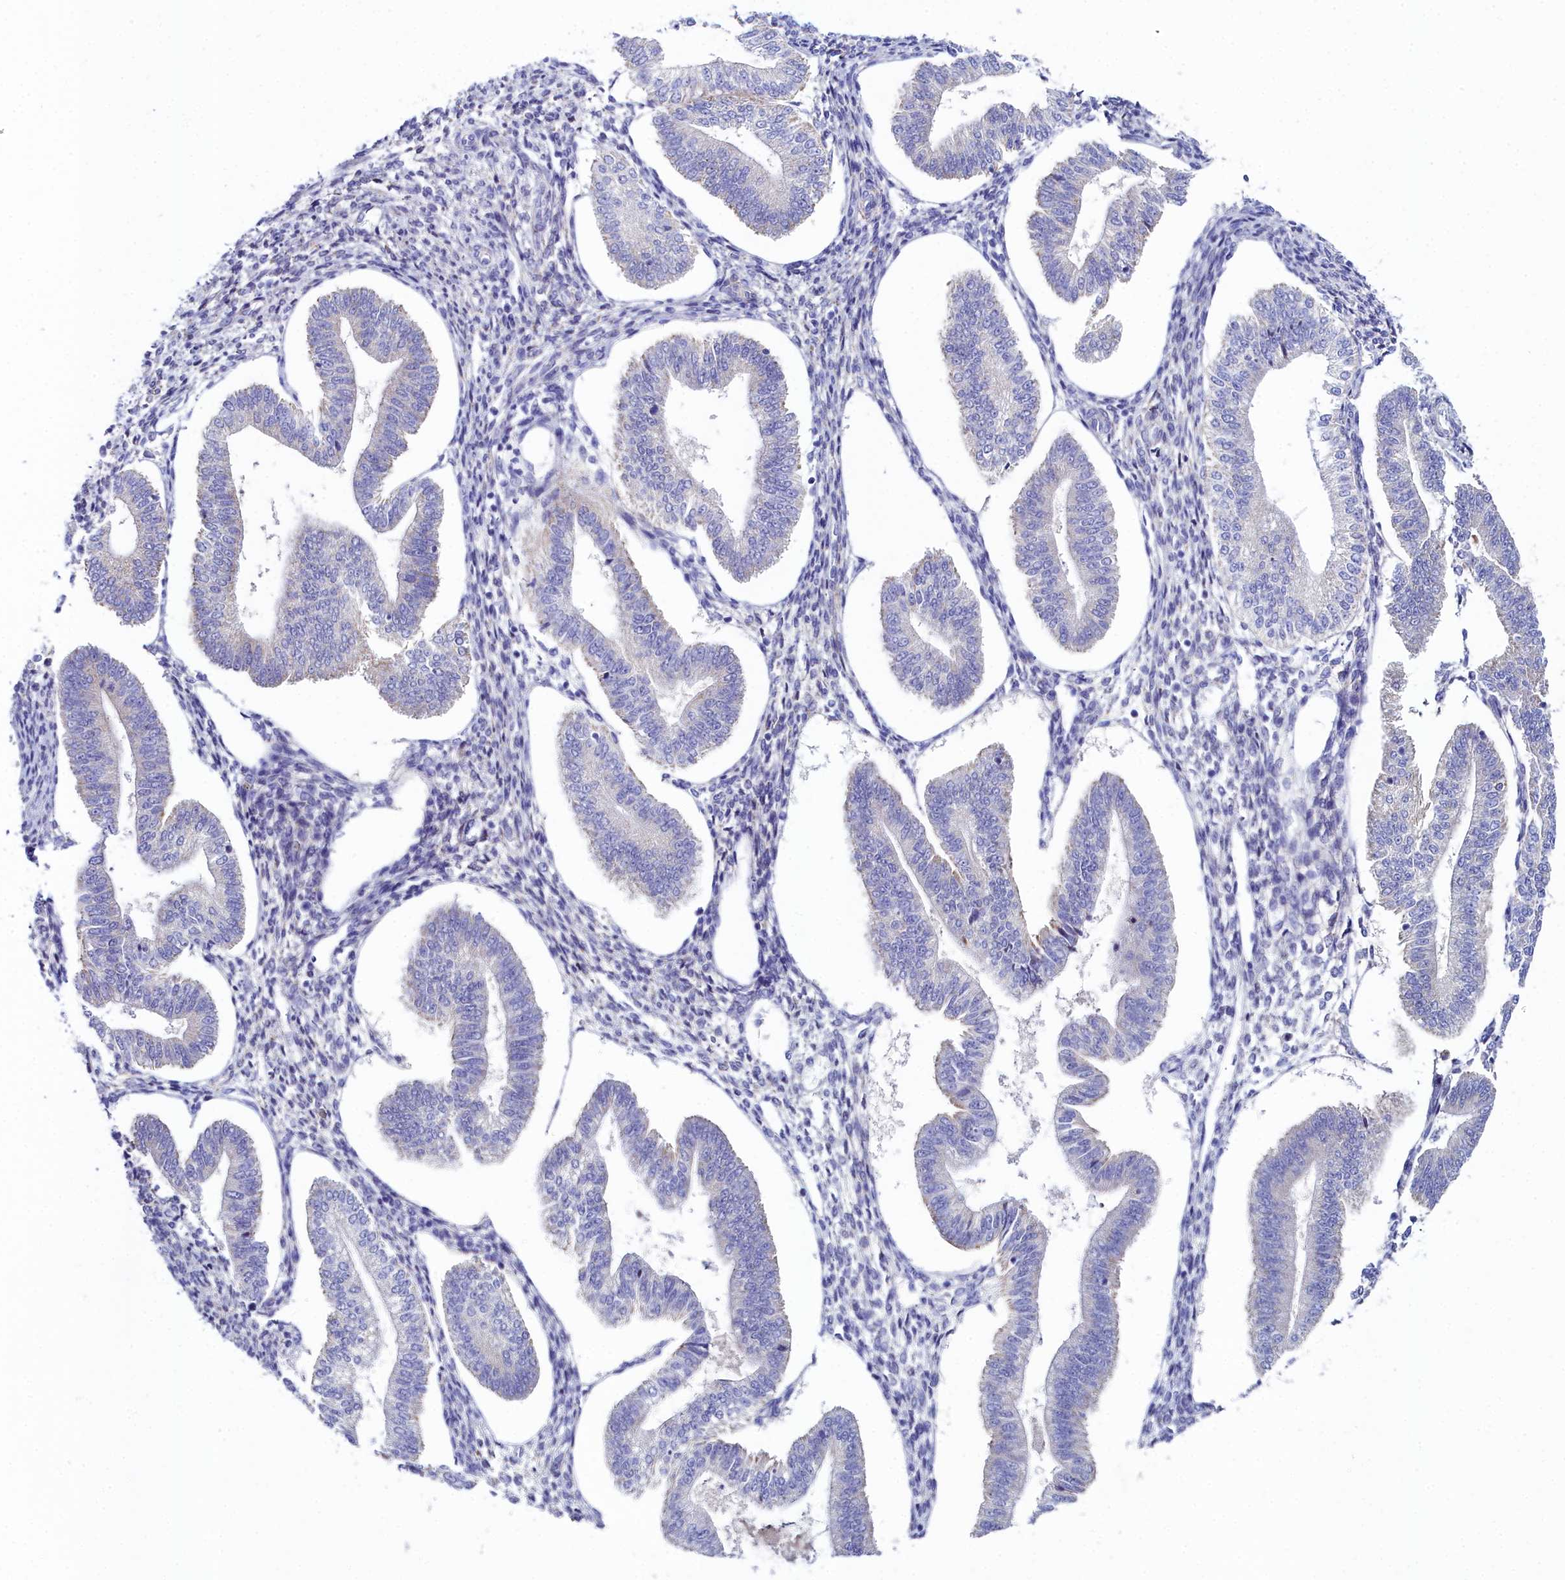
{"staining": {"intensity": "negative", "quantity": "none", "location": "none"}, "tissue": "endometrium", "cell_type": "Cells in endometrial stroma", "image_type": "normal", "snomed": [{"axis": "morphology", "description": "Normal tissue, NOS"}, {"axis": "topography", "description": "Endometrium"}], "caption": "Immunohistochemical staining of normal human endometrium reveals no significant expression in cells in endometrial stroma.", "gene": "SLC49A3", "patient": {"sex": "female", "age": 34}}